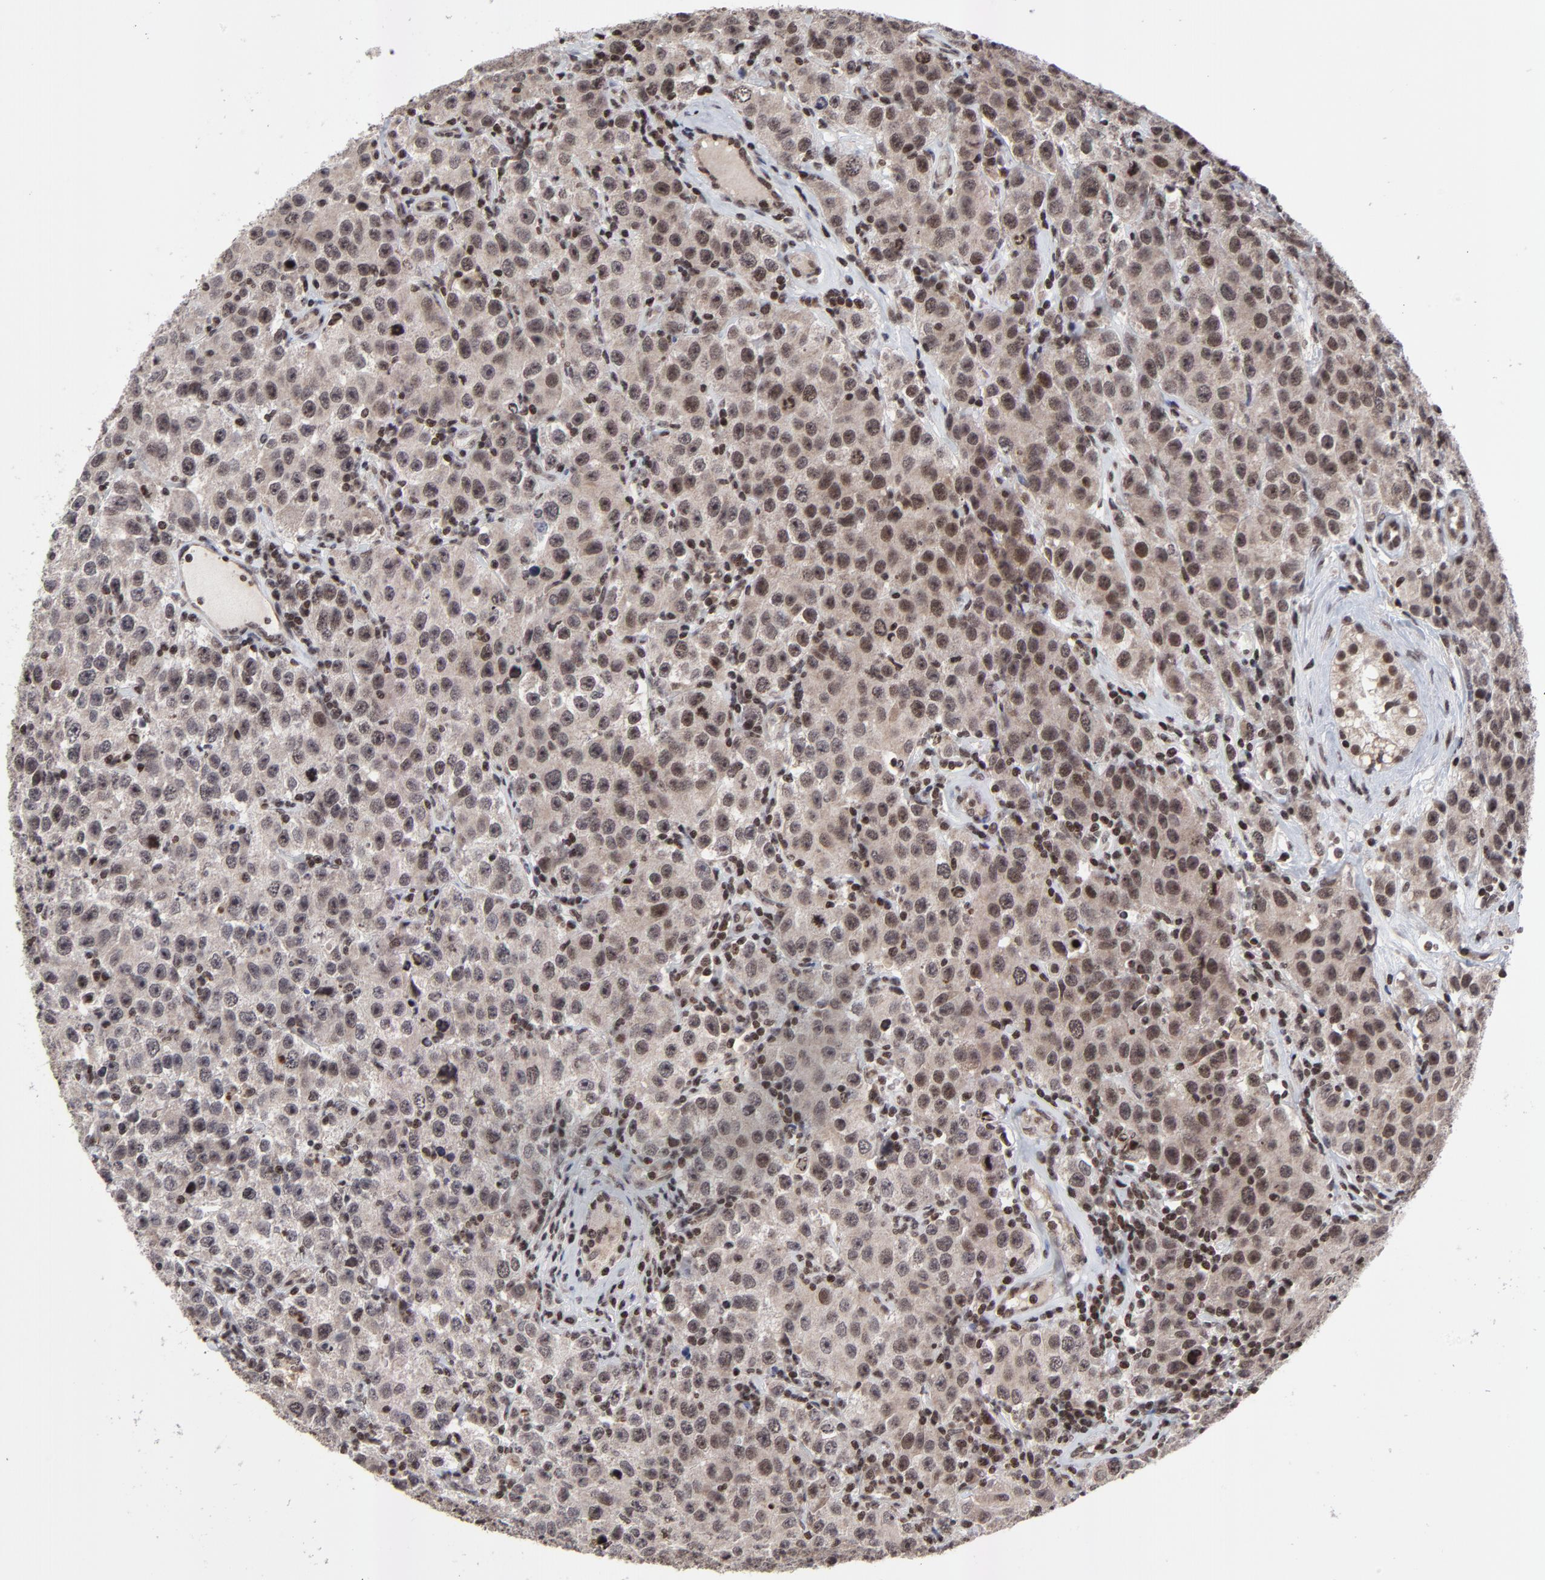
{"staining": {"intensity": "moderate", "quantity": ">75%", "location": "cytoplasmic/membranous,nuclear"}, "tissue": "testis cancer", "cell_type": "Tumor cells", "image_type": "cancer", "snomed": [{"axis": "morphology", "description": "Seminoma, NOS"}, {"axis": "topography", "description": "Testis"}], "caption": "The micrograph shows a brown stain indicating the presence of a protein in the cytoplasmic/membranous and nuclear of tumor cells in testis seminoma. The staining was performed using DAB (3,3'-diaminobenzidine), with brown indicating positive protein expression. Nuclei are stained blue with hematoxylin.", "gene": "ZNF777", "patient": {"sex": "male", "age": 52}}